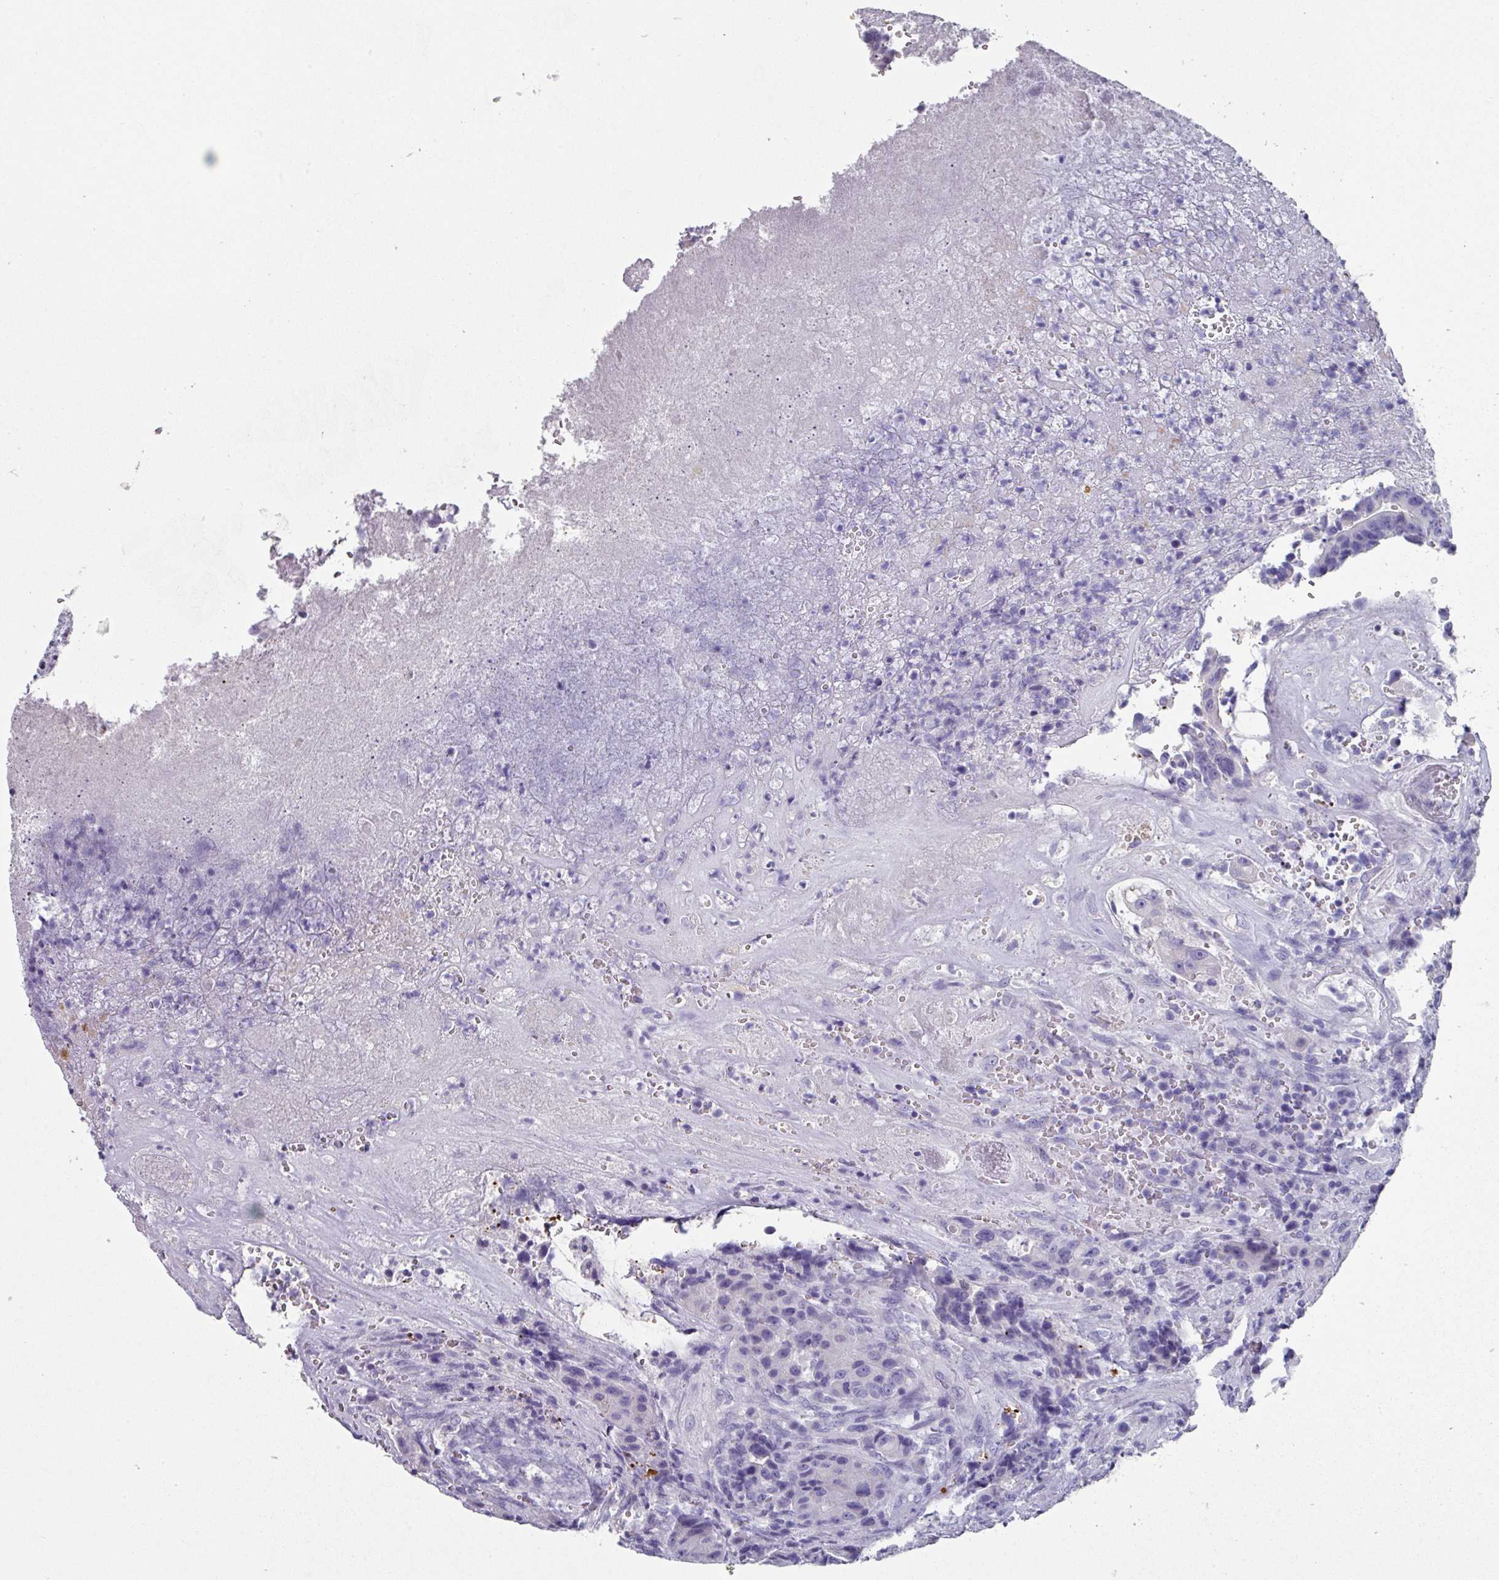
{"staining": {"intensity": "negative", "quantity": "none", "location": "none"}, "tissue": "colorectal cancer", "cell_type": "Tumor cells", "image_type": "cancer", "snomed": [{"axis": "morphology", "description": "Adenocarcinoma, NOS"}, {"axis": "topography", "description": "Rectum"}], "caption": "This is an immunohistochemistry micrograph of human colorectal adenocarcinoma. There is no expression in tumor cells.", "gene": "PEX10", "patient": {"sex": "male", "age": 69}}